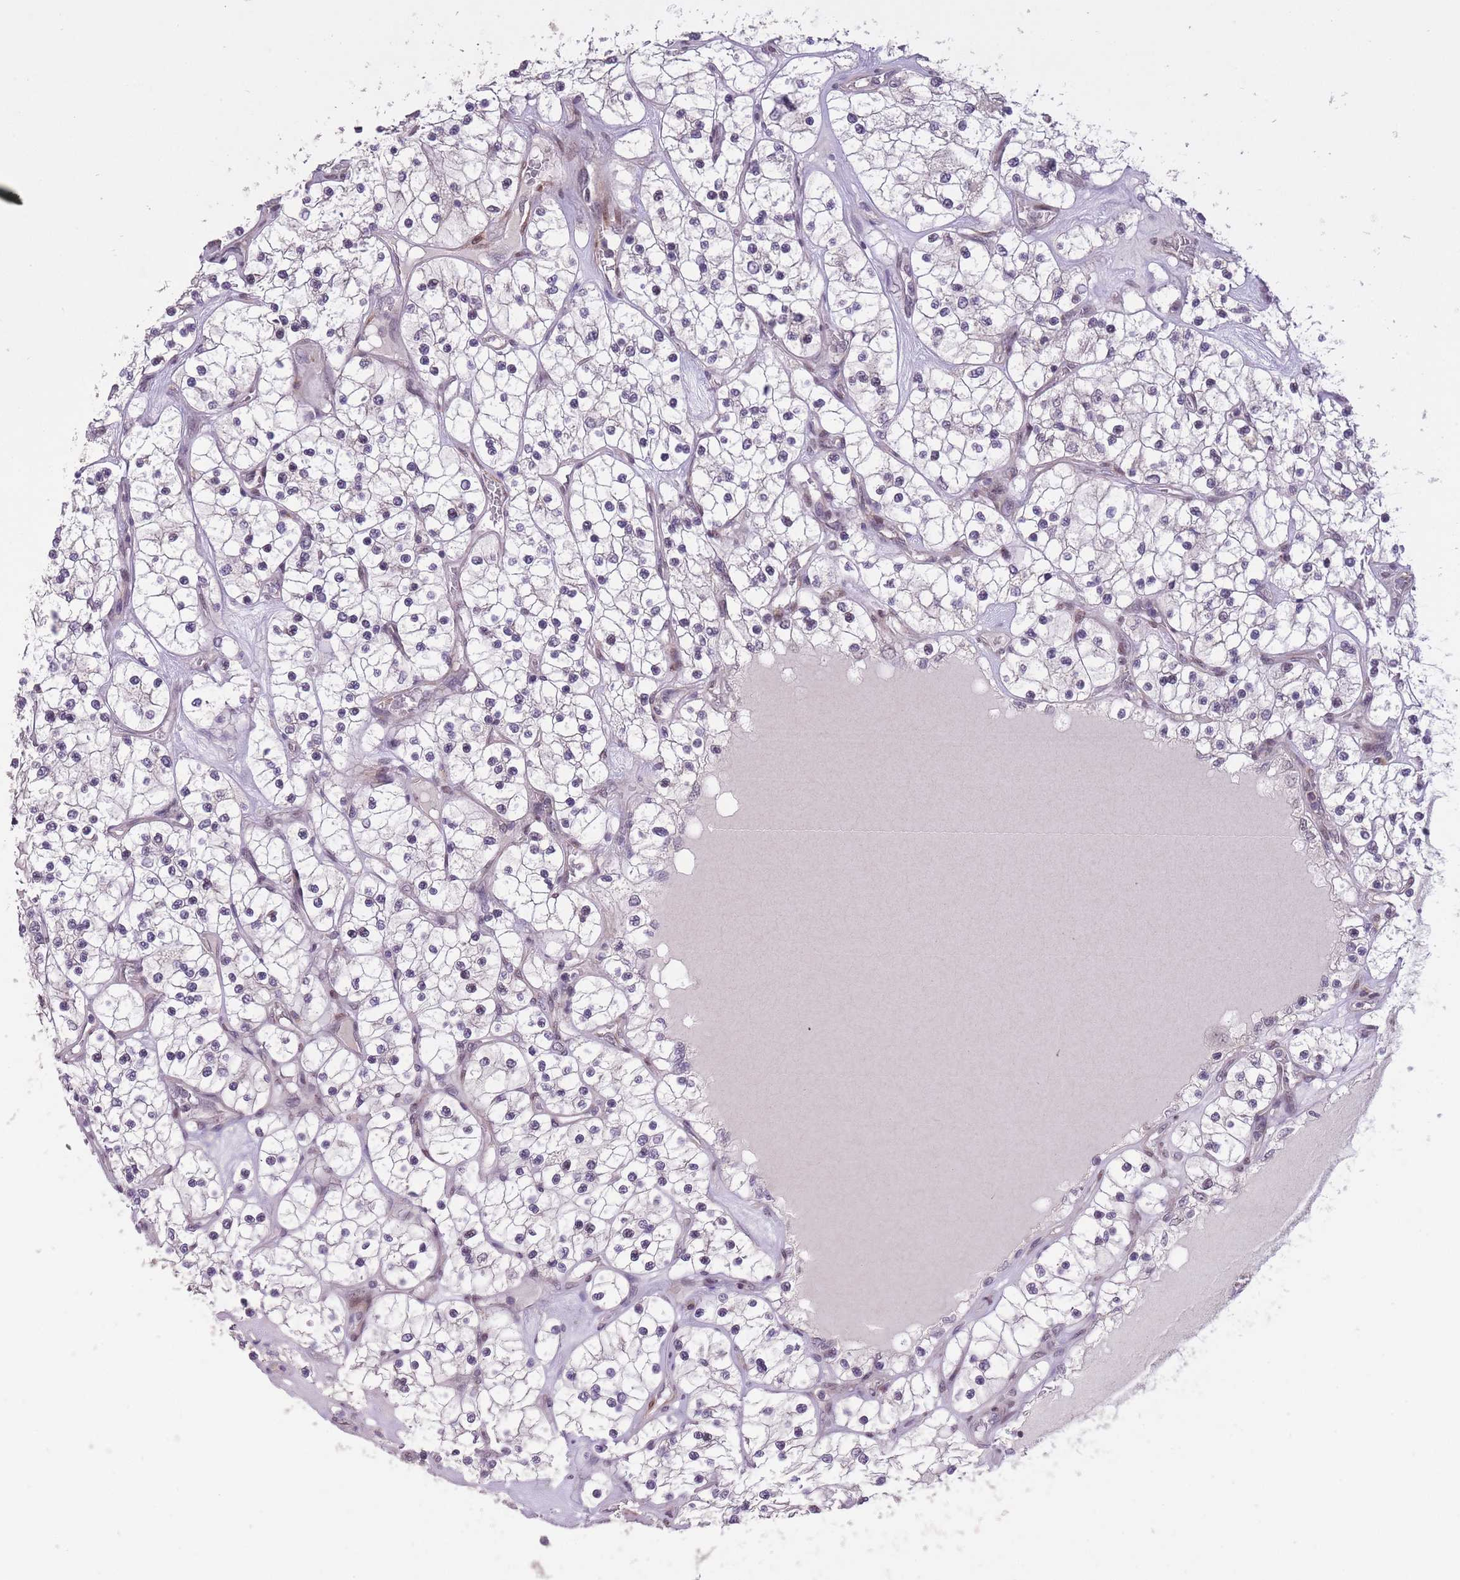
{"staining": {"intensity": "negative", "quantity": "none", "location": "none"}, "tissue": "renal cancer", "cell_type": "Tumor cells", "image_type": "cancer", "snomed": [{"axis": "morphology", "description": "Adenocarcinoma, NOS"}, {"axis": "topography", "description": "Kidney"}], "caption": "Tumor cells show no significant protein expression in adenocarcinoma (renal).", "gene": "CBX6", "patient": {"sex": "female", "age": 69}}